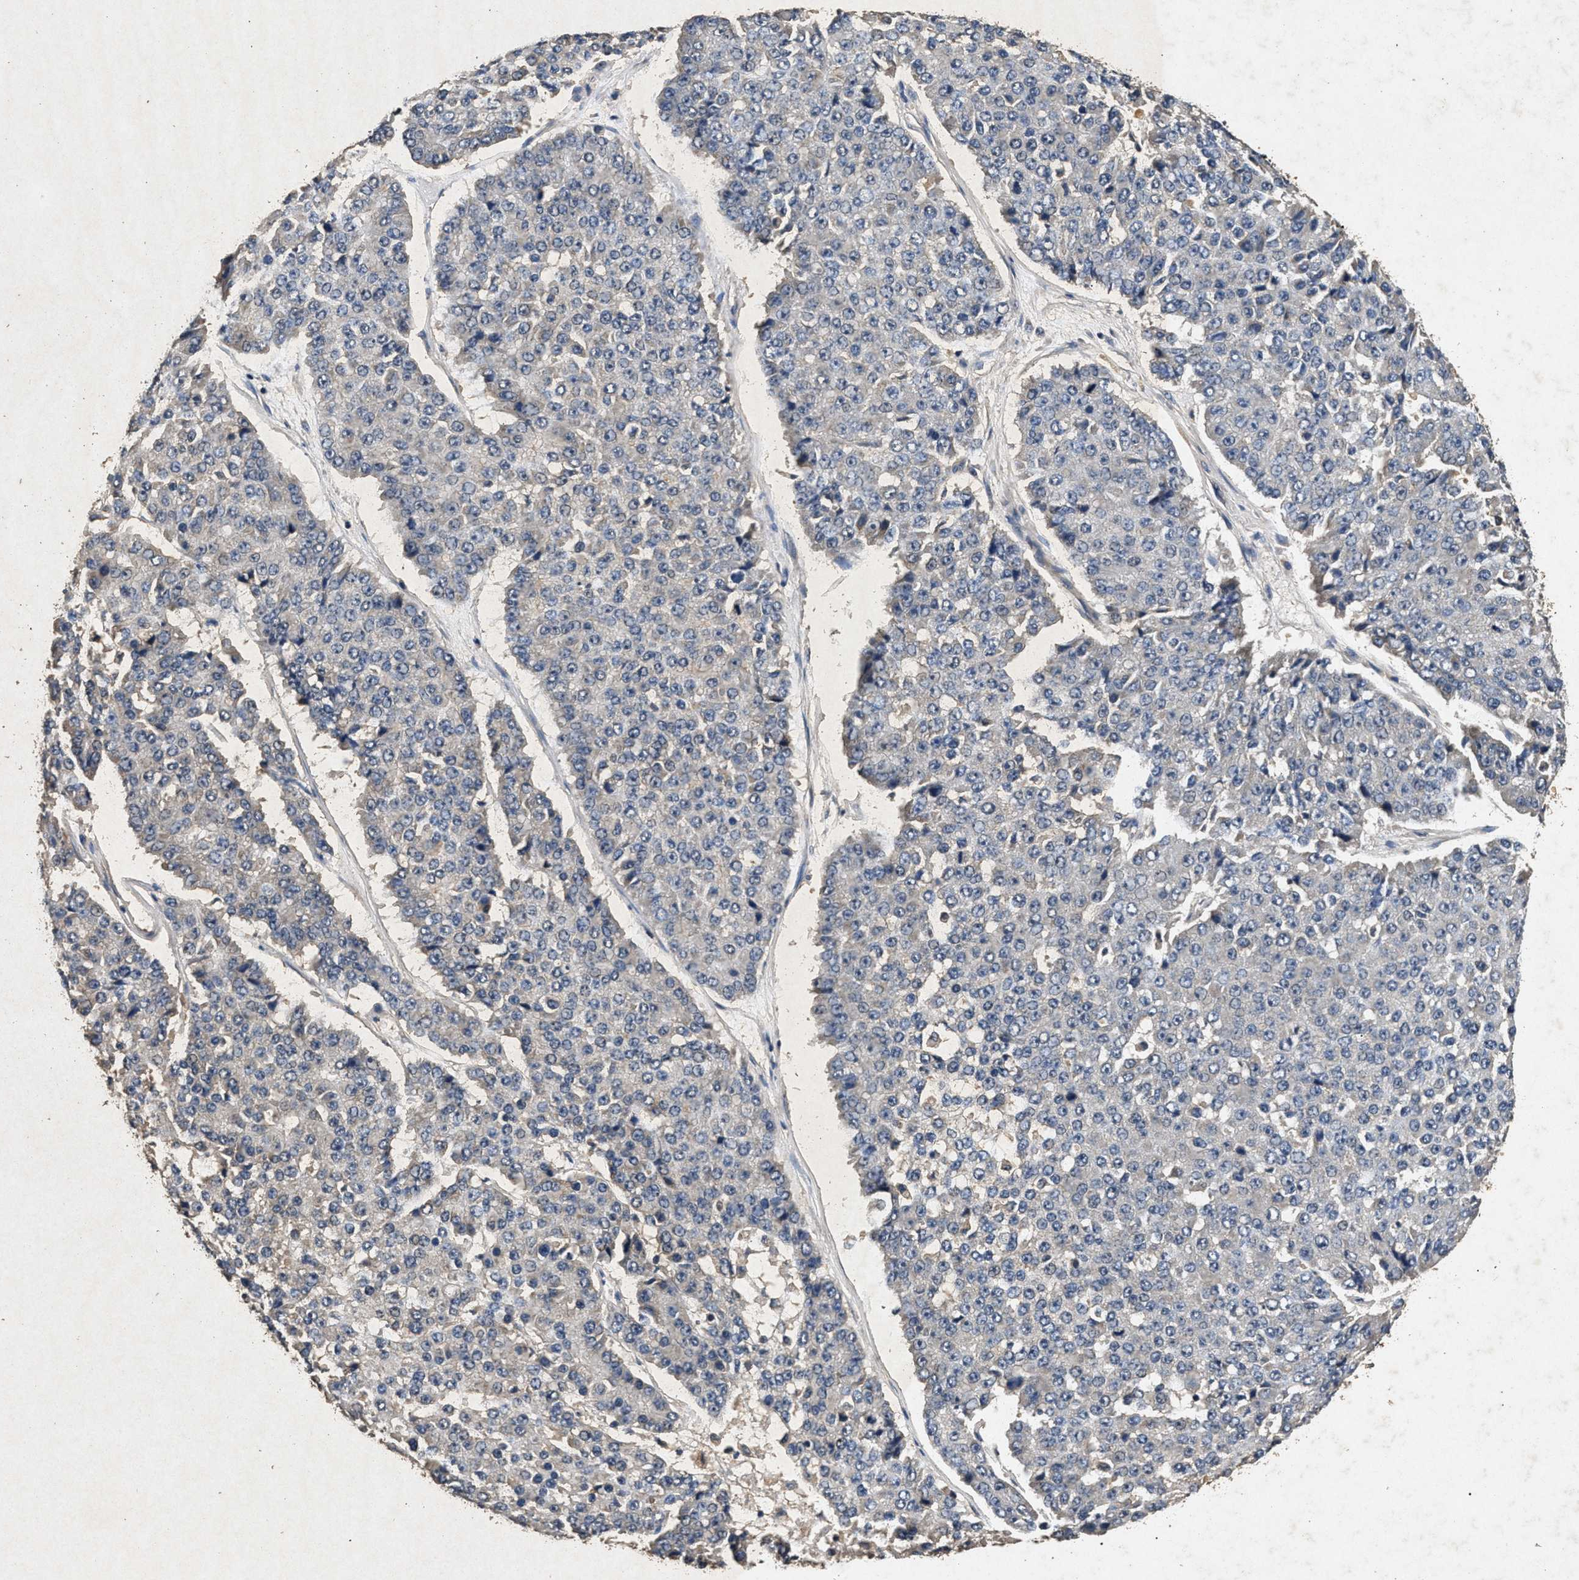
{"staining": {"intensity": "negative", "quantity": "none", "location": "none"}, "tissue": "pancreatic cancer", "cell_type": "Tumor cells", "image_type": "cancer", "snomed": [{"axis": "morphology", "description": "Adenocarcinoma, NOS"}, {"axis": "topography", "description": "Pancreas"}], "caption": "A photomicrograph of human adenocarcinoma (pancreatic) is negative for staining in tumor cells.", "gene": "PPP1CC", "patient": {"sex": "male", "age": 50}}